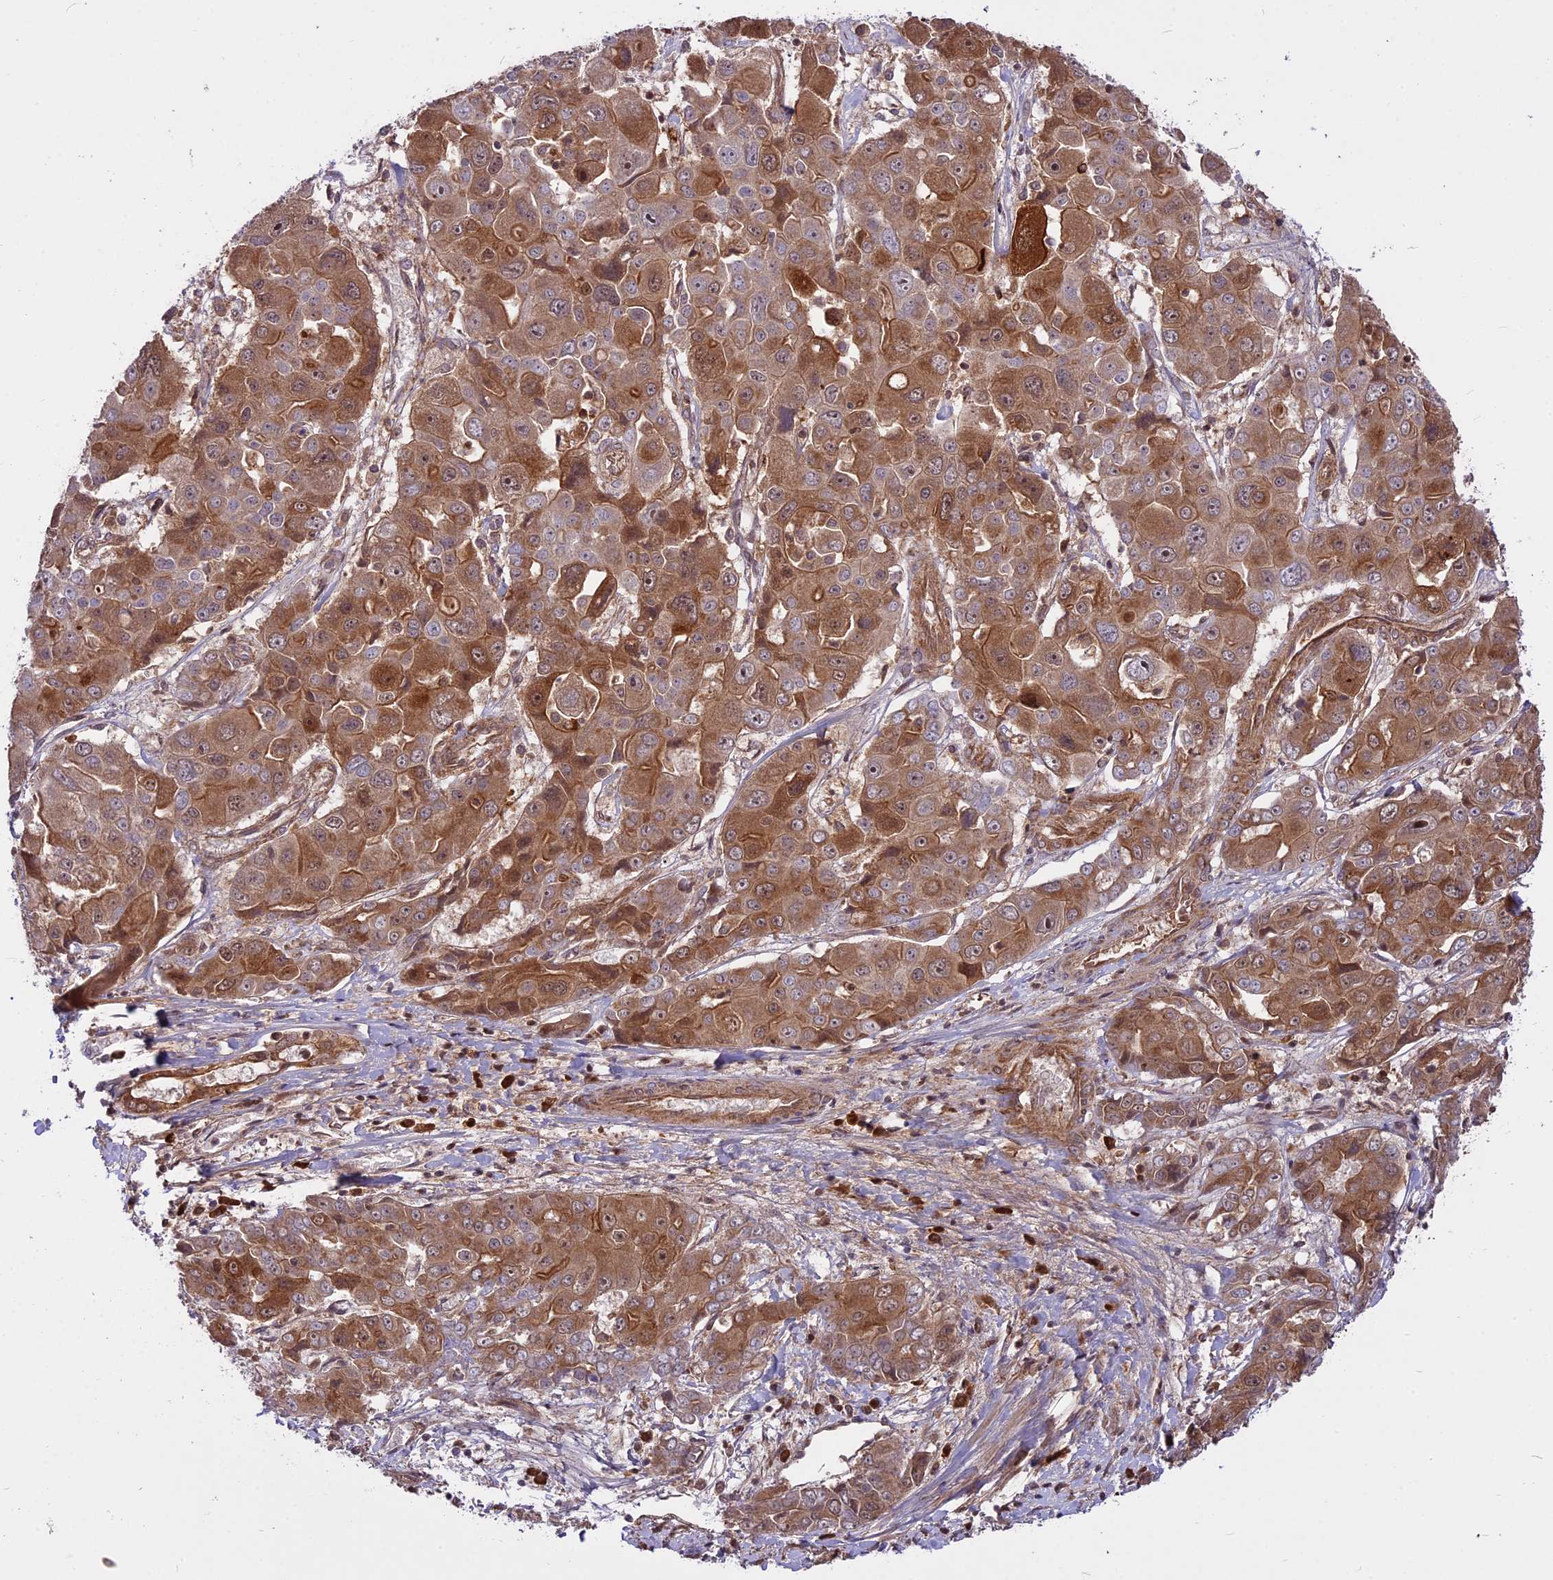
{"staining": {"intensity": "moderate", "quantity": ">75%", "location": "cytoplasmic/membranous"}, "tissue": "liver cancer", "cell_type": "Tumor cells", "image_type": "cancer", "snomed": [{"axis": "morphology", "description": "Cholangiocarcinoma"}, {"axis": "topography", "description": "Liver"}], "caption": "Immunohistochemical staining of liver cholangiocarcinoma displays moderate cytoplasmic/membranous protein positivity in about >75% of tumor cells. The staining was performed using DAB (3,3'-diaminobenzidine), with brown indicating positive protein expression. Nuclei are stained blue with hematoxylin.", "gene": "COX17", "patient": {"sex": "male", "age": 67}}